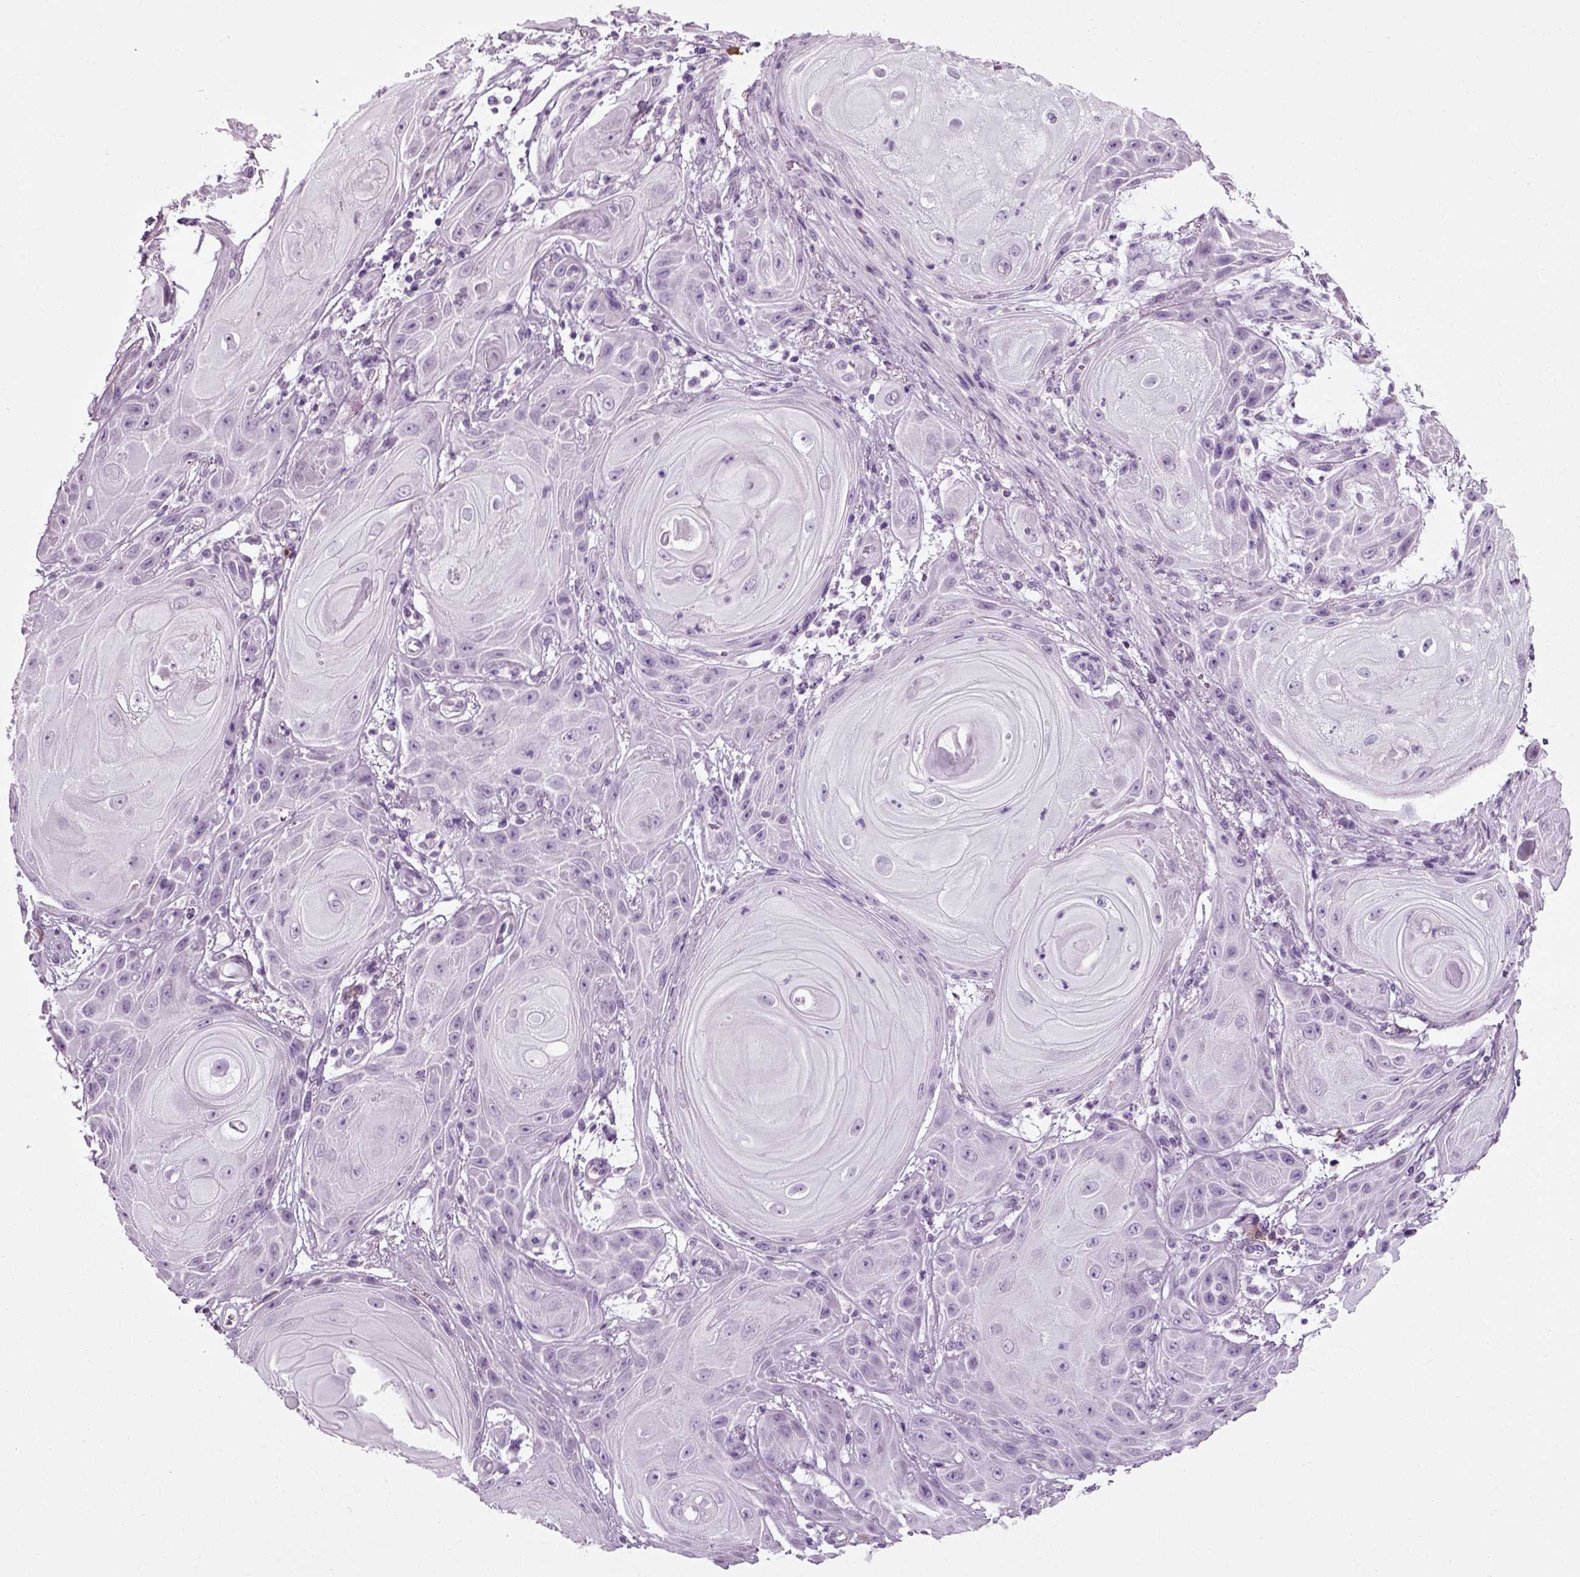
{"staining": {"intensity": "negative", "quantity": "none", "location": "none"}, "tissue": "skin cancer", "cell_type": "Tumor cells", "image_type": "cancer", "snomed": [{"axis": "morphology", "description": "Squamous cell carcinoma, NOS"}, {"axis": "topography", "description": "Skin"}], "caption": "Immunohistochemistry (IHC) micrograph of neoplastic tissue: human skin cancer (squamous cell carcinoma) stained with DAB (3,3'-diaminobenzidine) displays no significant protein positivity in tumor cells.", "gene": "SLC26A8", "patient": {"sex": "male", "age": 62}}